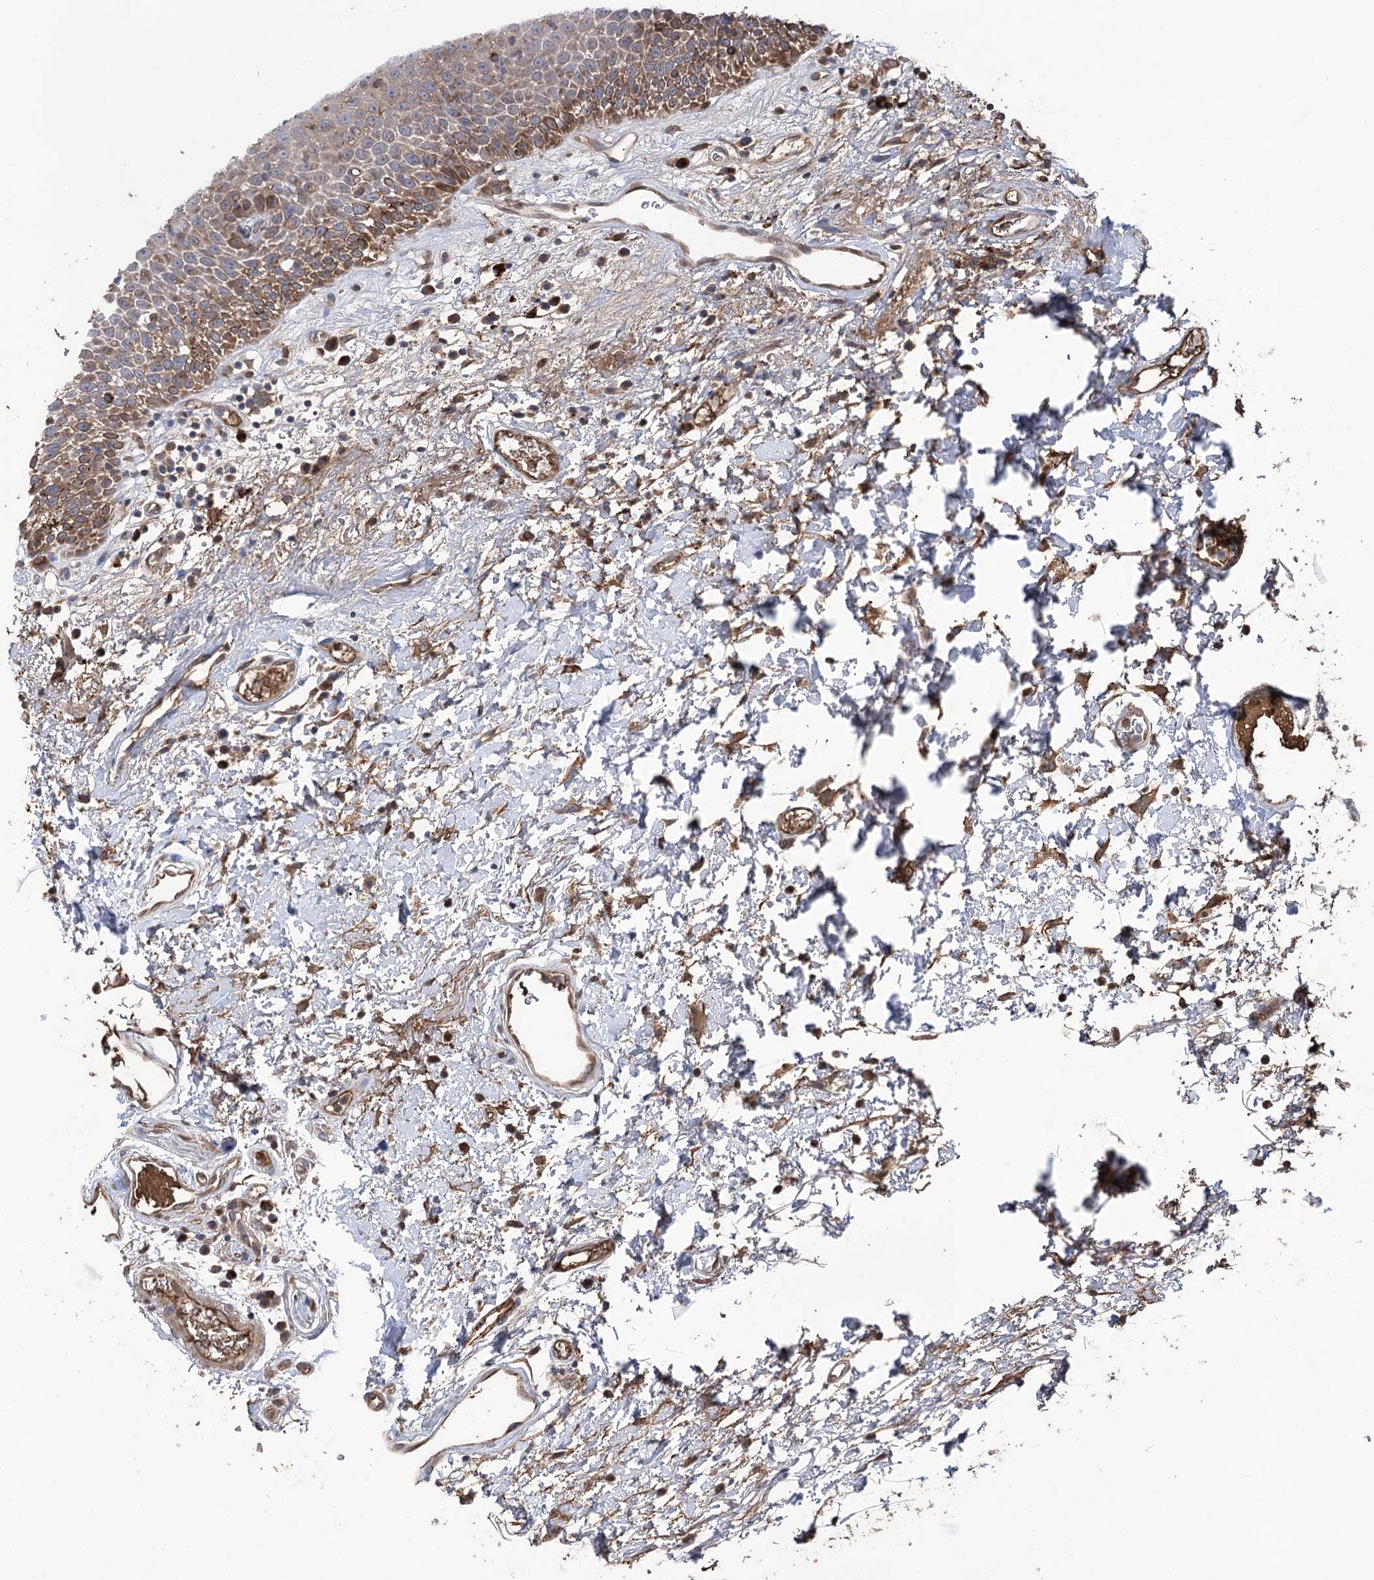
{"staining": {"intensity": "moderate", "quantity": "25%-75%", "location": "cytoplasmic/membranous"}, "tissue": "oral mucosa", "cell_type": "Squamous epithelial cells", "image_type": "normal", "snomed": [{"axis": "morphology", "description": "Normal tissue, NOS"}, {"axis": "topography", "description": "Oral tissue"}], "caption": "An IHC micrograph of benign tissue is shown. Protein staining in brown shows moderate cytoplasmic/membranous positivity in oral mucosa within squamous epithelial cells.", "gene": "OTUD1", "patient": {"sex": "male", "age": 74}}